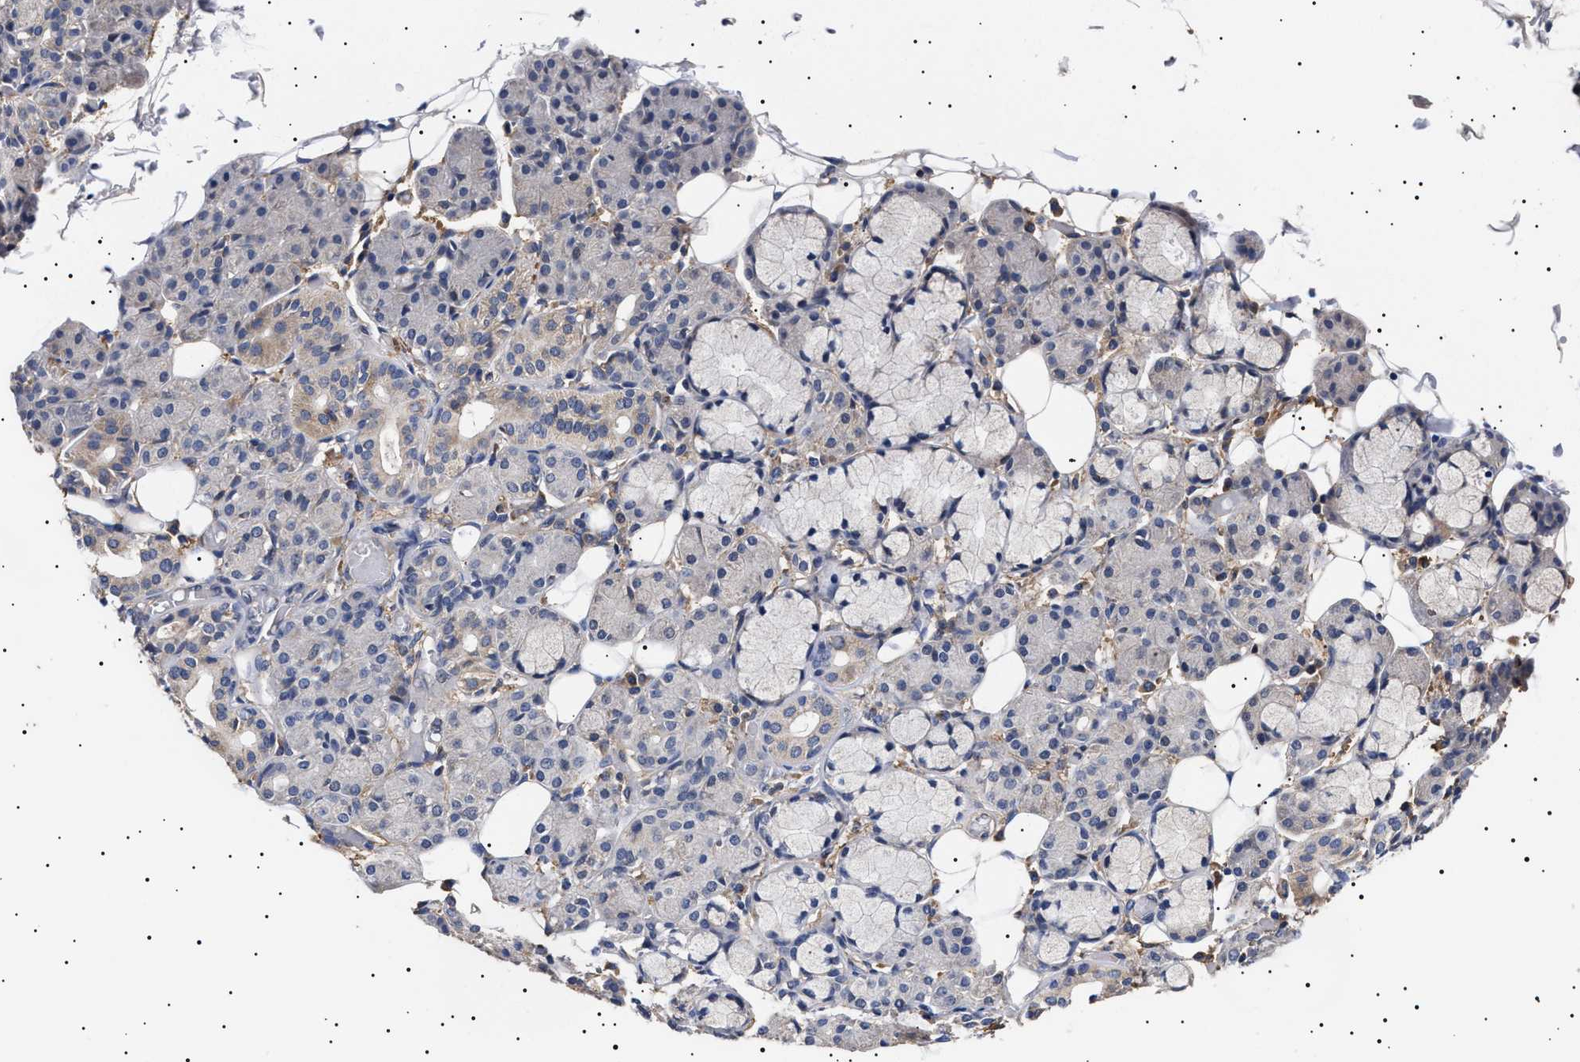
{"staining": {"intensity": "weak", "quantity": "<25%", "location": "cytoplasmic/membranous"}, "tissue": "salivary gland", "cell_type": "Glandular cells", "image_type": "normal", "snomed": [{"axis": "morphology", "description": "Normal tissue, NOS"}, {"axis": "topography", "description": "Salivary gland"}], "caption": "This histopathology image is of normal salivary gland stained with immunohistochemistry to label a protein in brown with the nuclei are counter-stained blue. There is no staining in glandular cells.", "gene": "KRBA1", "patient": {"sex": "male", "age": 63}}